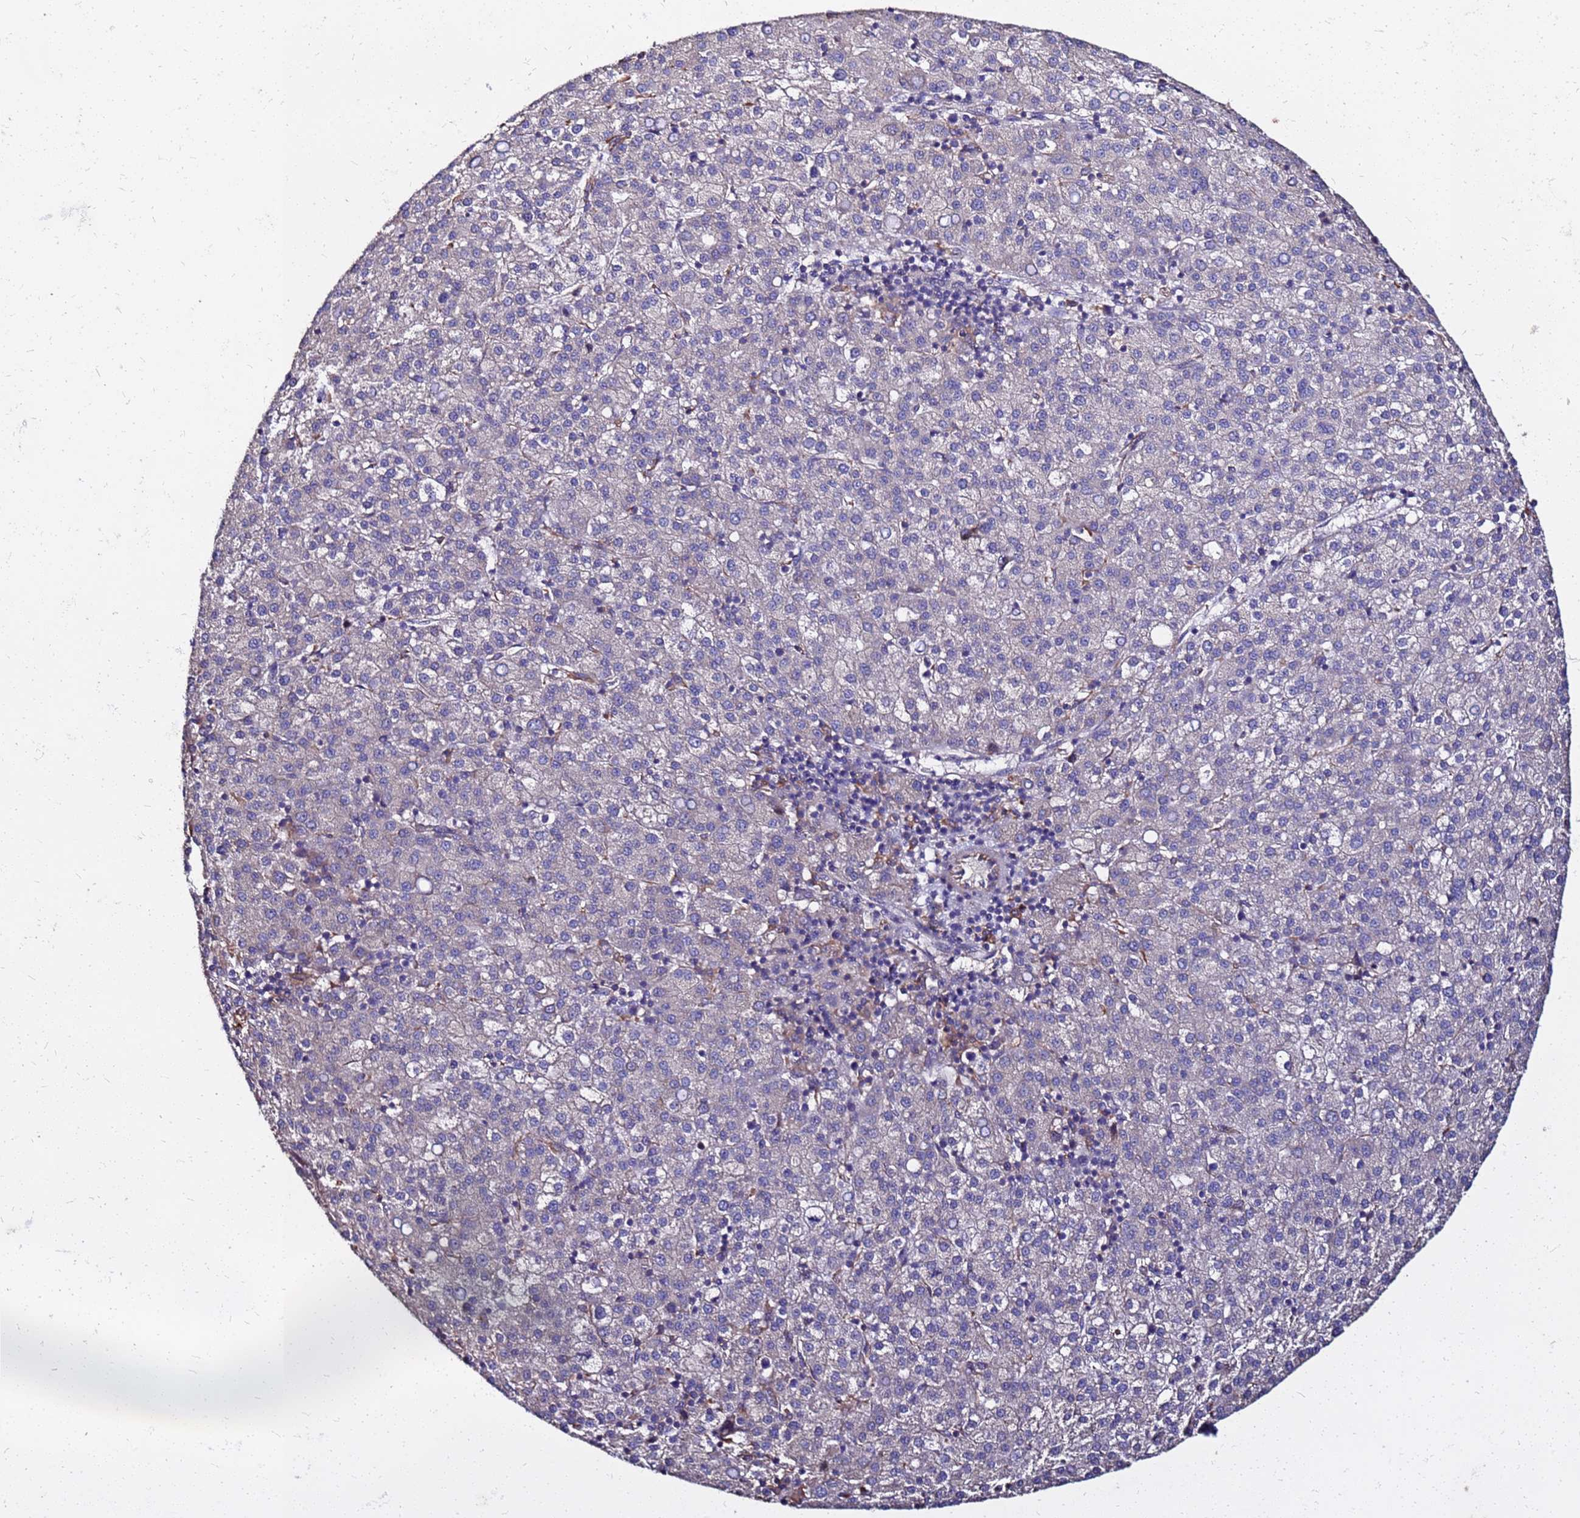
{"staining": {"intensity": "negative", "quantity": "none", "location": "none"}, "tissue": "liver cancer", "cell_type": "Tumor cells", "image_type": "cancer", "snomed": [{"axis": "morphology", "description": "Carcinoma, Hepatocellular, NOS"}, {"axis": "topography", "description": "Liver"}], "caption": "High magnification brightfield microscopy of liver cancer (hepatocellular carcinoma) stained with DAB (3,3'-diaminobenzidine) (brown) and counterstained with hematoxylin (blue): tumor cells show no significant expression.", "gene": "ARHGEF5", "patient": {"sex": "female", "age": 58}}